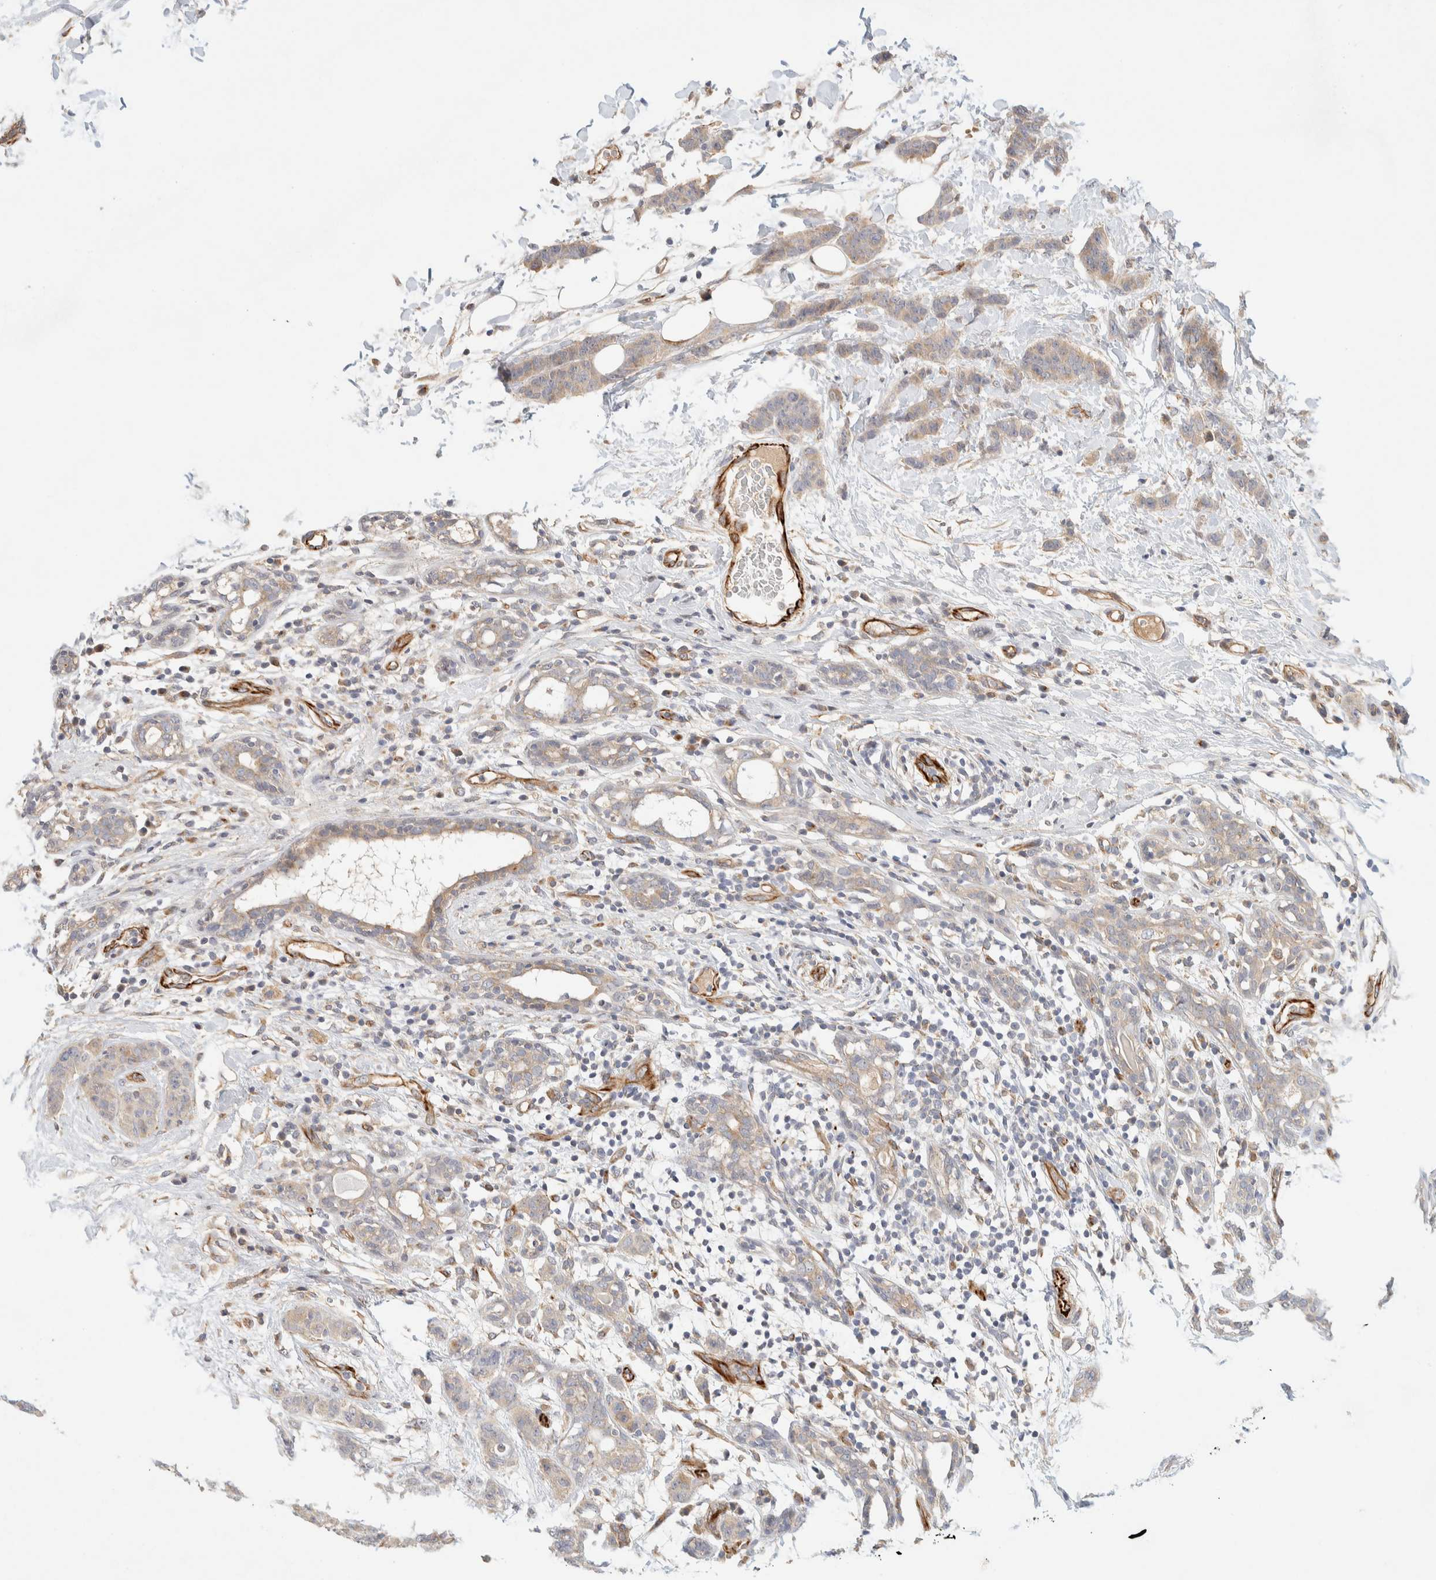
{"staining": {"intensity": "weak", "quantity": ">75%", "location": "cytoplasmic/membranous"}, "tissue": "breast cancer", "cell_type": "Tumor cells", "image_type": "cancer", "snomed": [{"axis": "morphology", "description": "Normal tissue, NOS"}, {"axis": "morphology", "description": "Duct carcinoma"}, {"axis": "topography", "description": "Breast"}], "caption": "The histopathology image shows a brown stain indicating the presence of a protein in the cytoplasmic/membranous of tumor cells in breast cancer (intraductal carcinoma). Using DAB (3,3'-diaminobenzidine) (brown) and hematoxylin (blue) stains, captured at high magnification using brightfield microscopy.", "gene": "FAT1", "patient": {"sex": "female", "age": 40}}